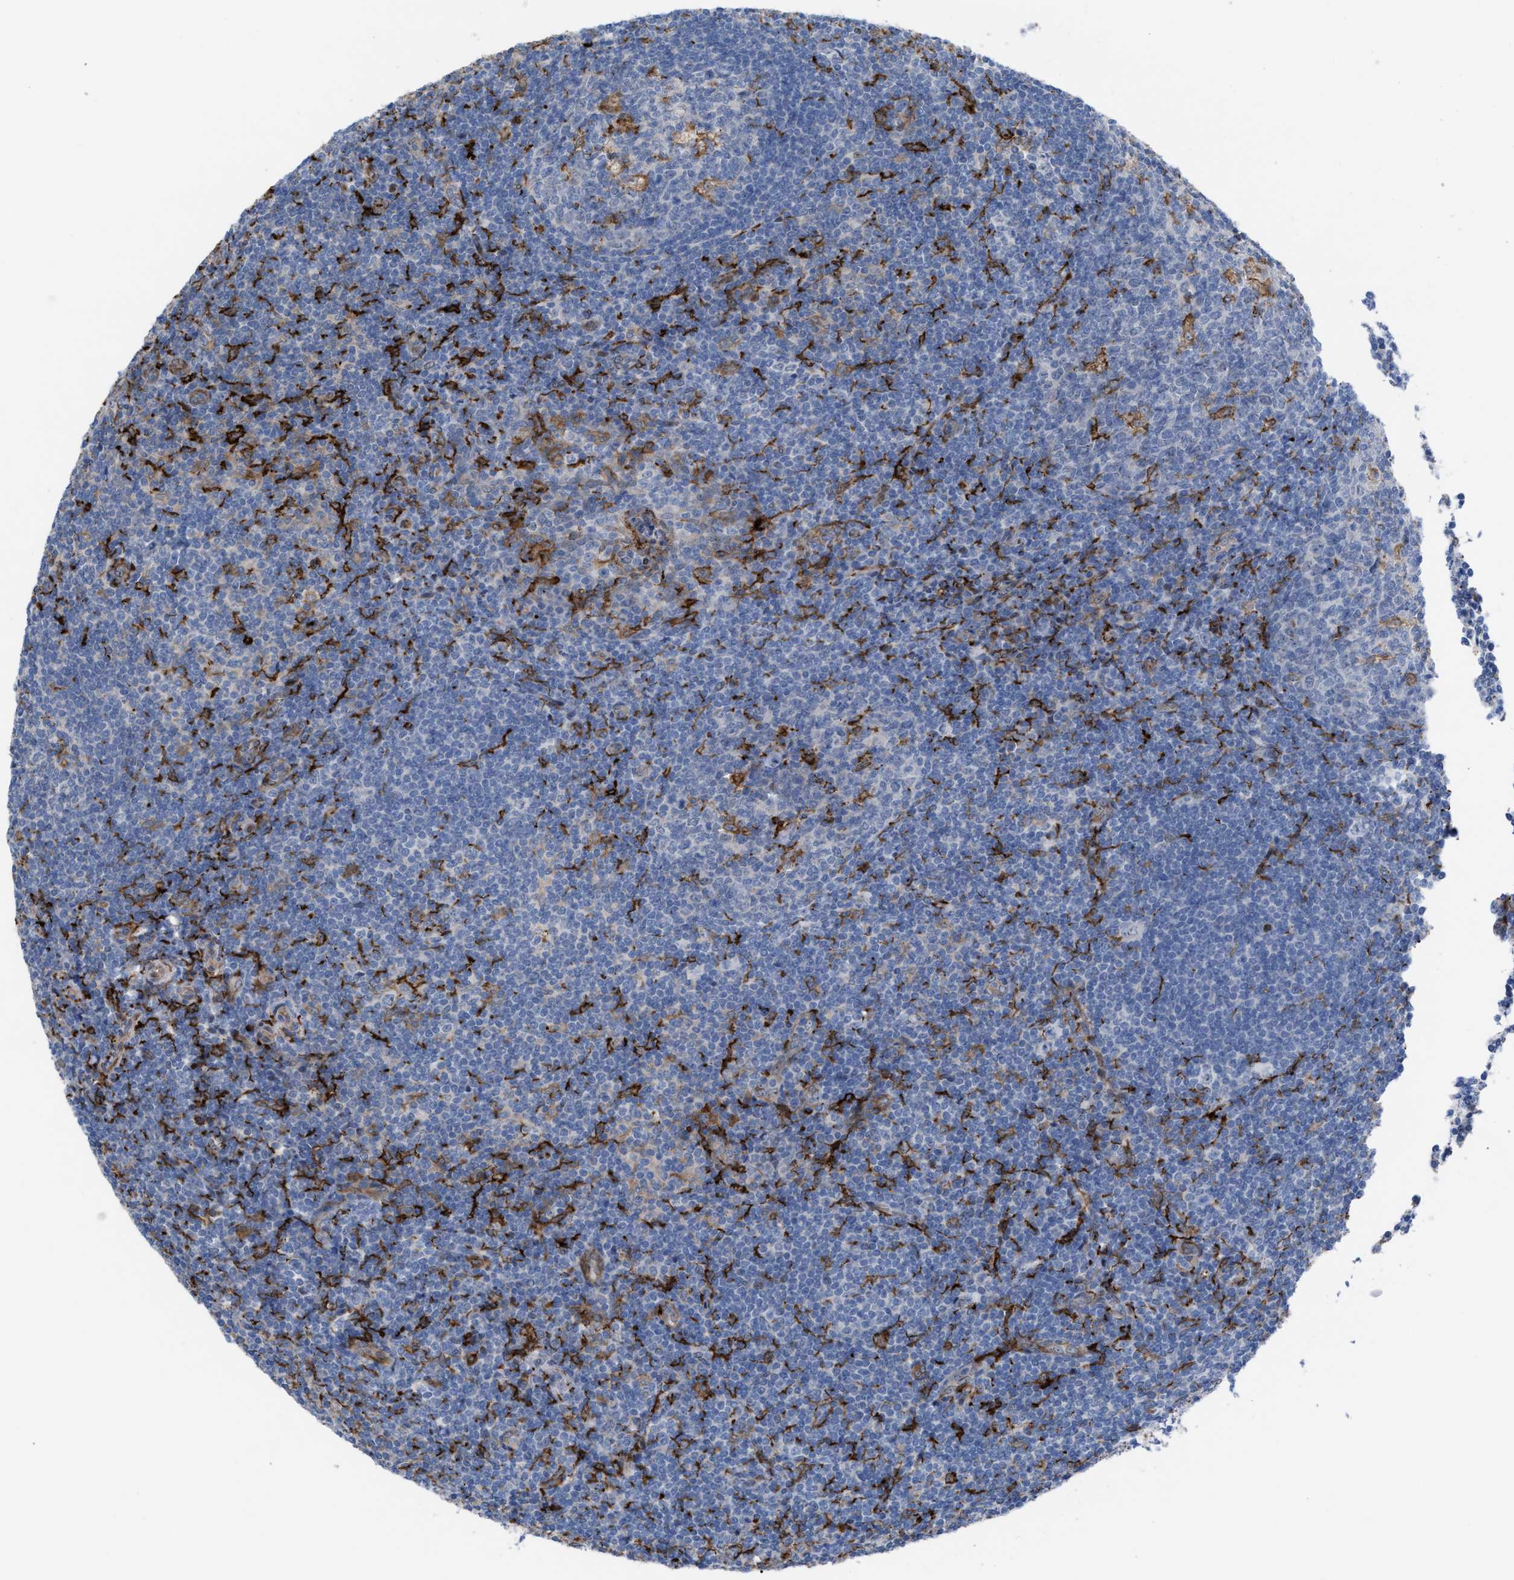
{"staining": {"intensity": "moderate", "quantity": "<25%", "location": "cytoplasmic/membranous"}, "tissue": "tonsil", "cell_type": "Germinal center cells", "image_type": "normal", "snomed": [{"axis": "morphology", "description": "Normal tissue, NOS"}, {"axis": "topography", "description": "Tonsil"}], "caption": "Germinal center cells display moderate cytoplasmic/membranous positivity in approximately <25% of cells in benign tonsil.", "gene": "SLC47A1", "patient": {"sex": "male", "age": 37}}